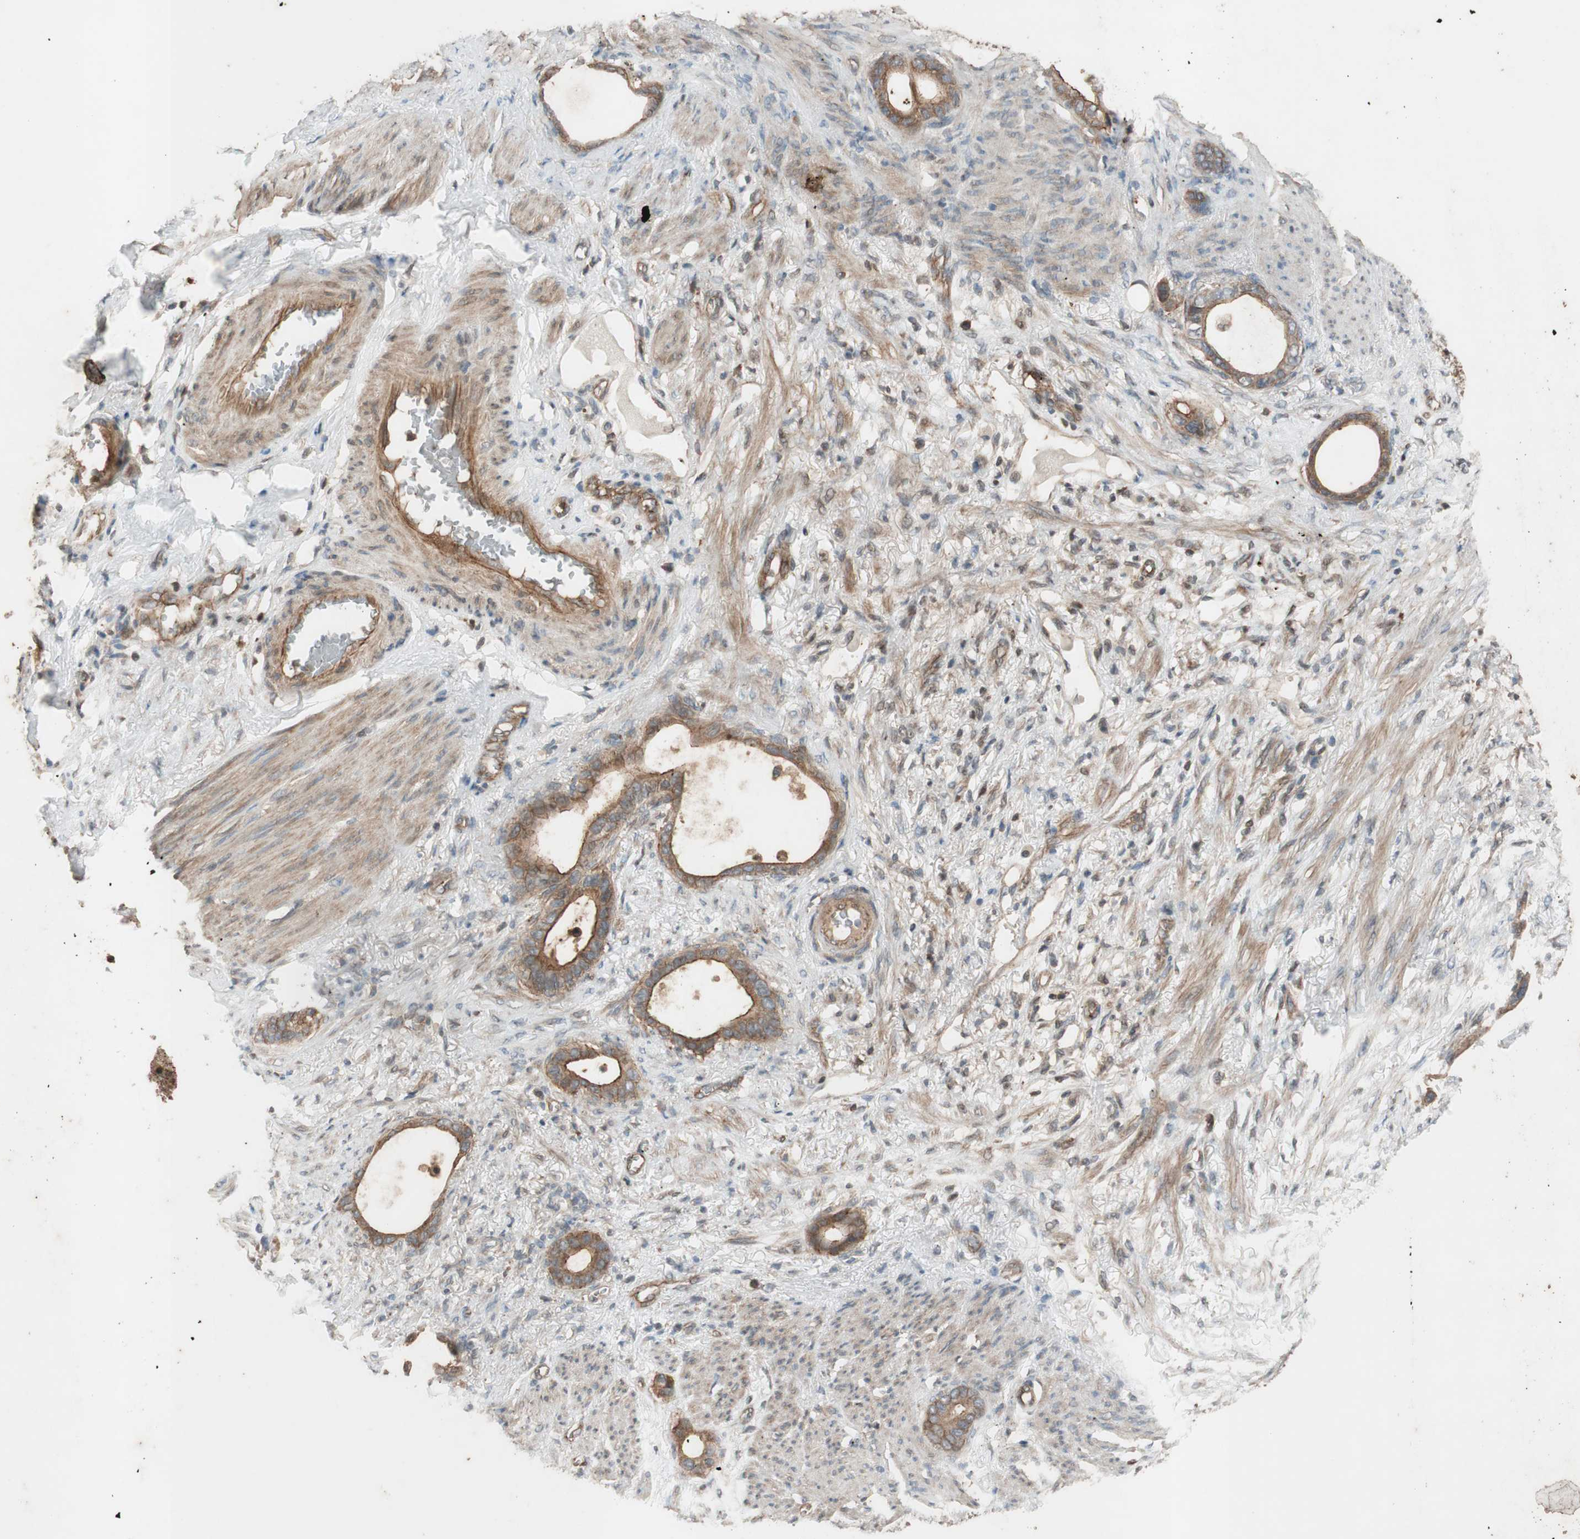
{"staining": {"intensity": "moderate", "quantity": ">75%", "location": "cytoplasmic/membranous"}, "tissue": "stomach cancer", "cell_type": "Tumor cells", "image_type": "cancer", "snomed": [{"axis": "morphology", "description": "Adenocarcinoma, NOS"}, {"axis": "topography", "description": "Stomach"}], "caption": "Immunohistochemistry histopathology image of human adenocarcinoma (stomach) stained for a protein (brown), which reveals medium levels of moderate cytoplasmic/membranous staining in about >75% of tumor cells.", "gene": "EPHA8", "patient": {"sex": "female", "age": 75}}